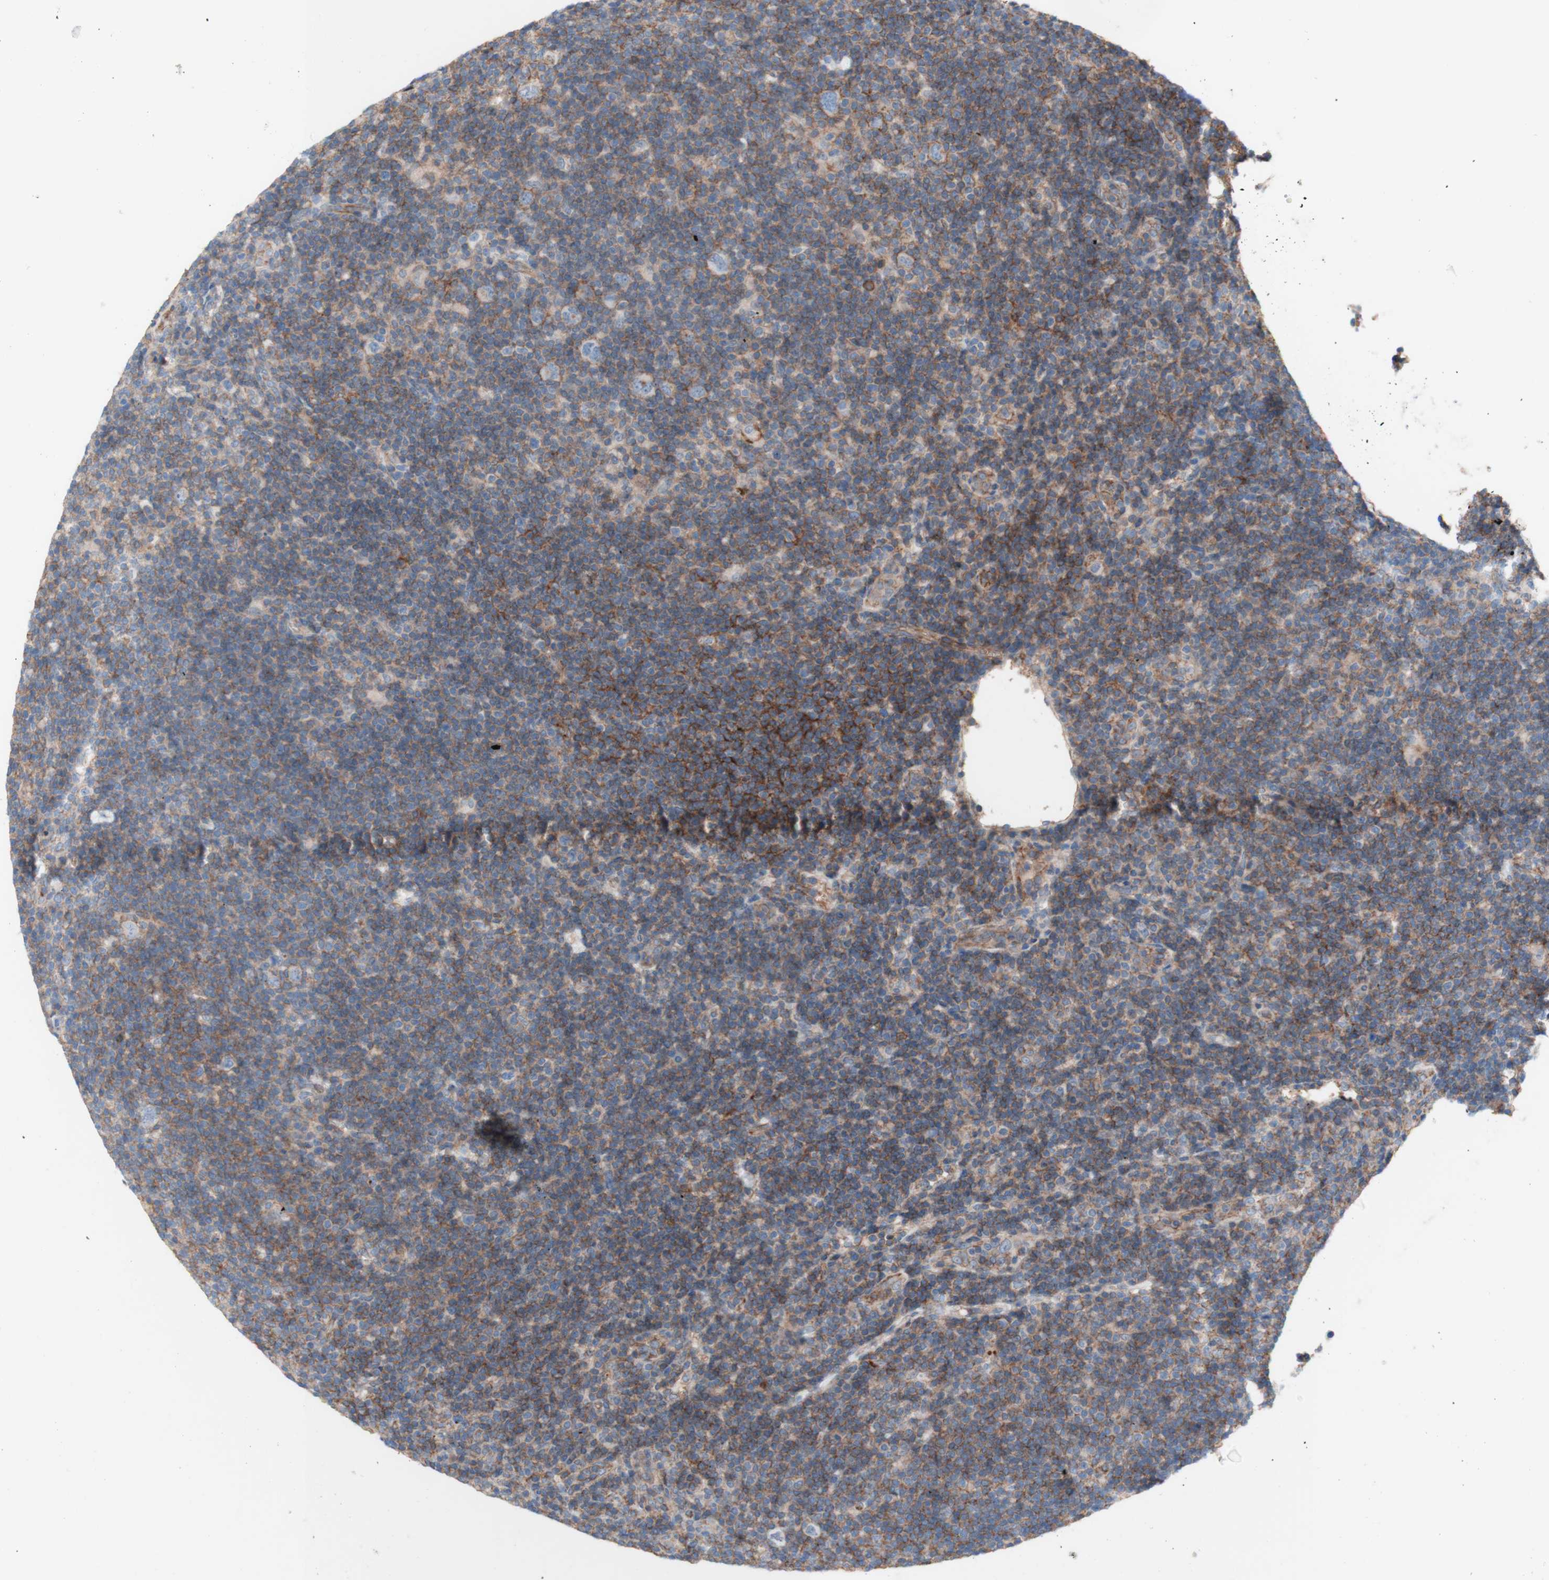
{"staining": {"intensity": "negative", "quantity": "none", "location": "none"}, "tissue": "lymphoma", "cell_type": "Tumor cells", "image_type": "cancer", "snomed": [{"axis": "morphology", "description": "Hodgkin's disease, NOS"}, {"axis": "topography", "description": "Lymph node"}], "caption": "Protein analysis of Hodgkin's disease shows no significant positivity in tumor cells.", "gene": "CD46", "patient": {"sex": "female", "age": 57}}